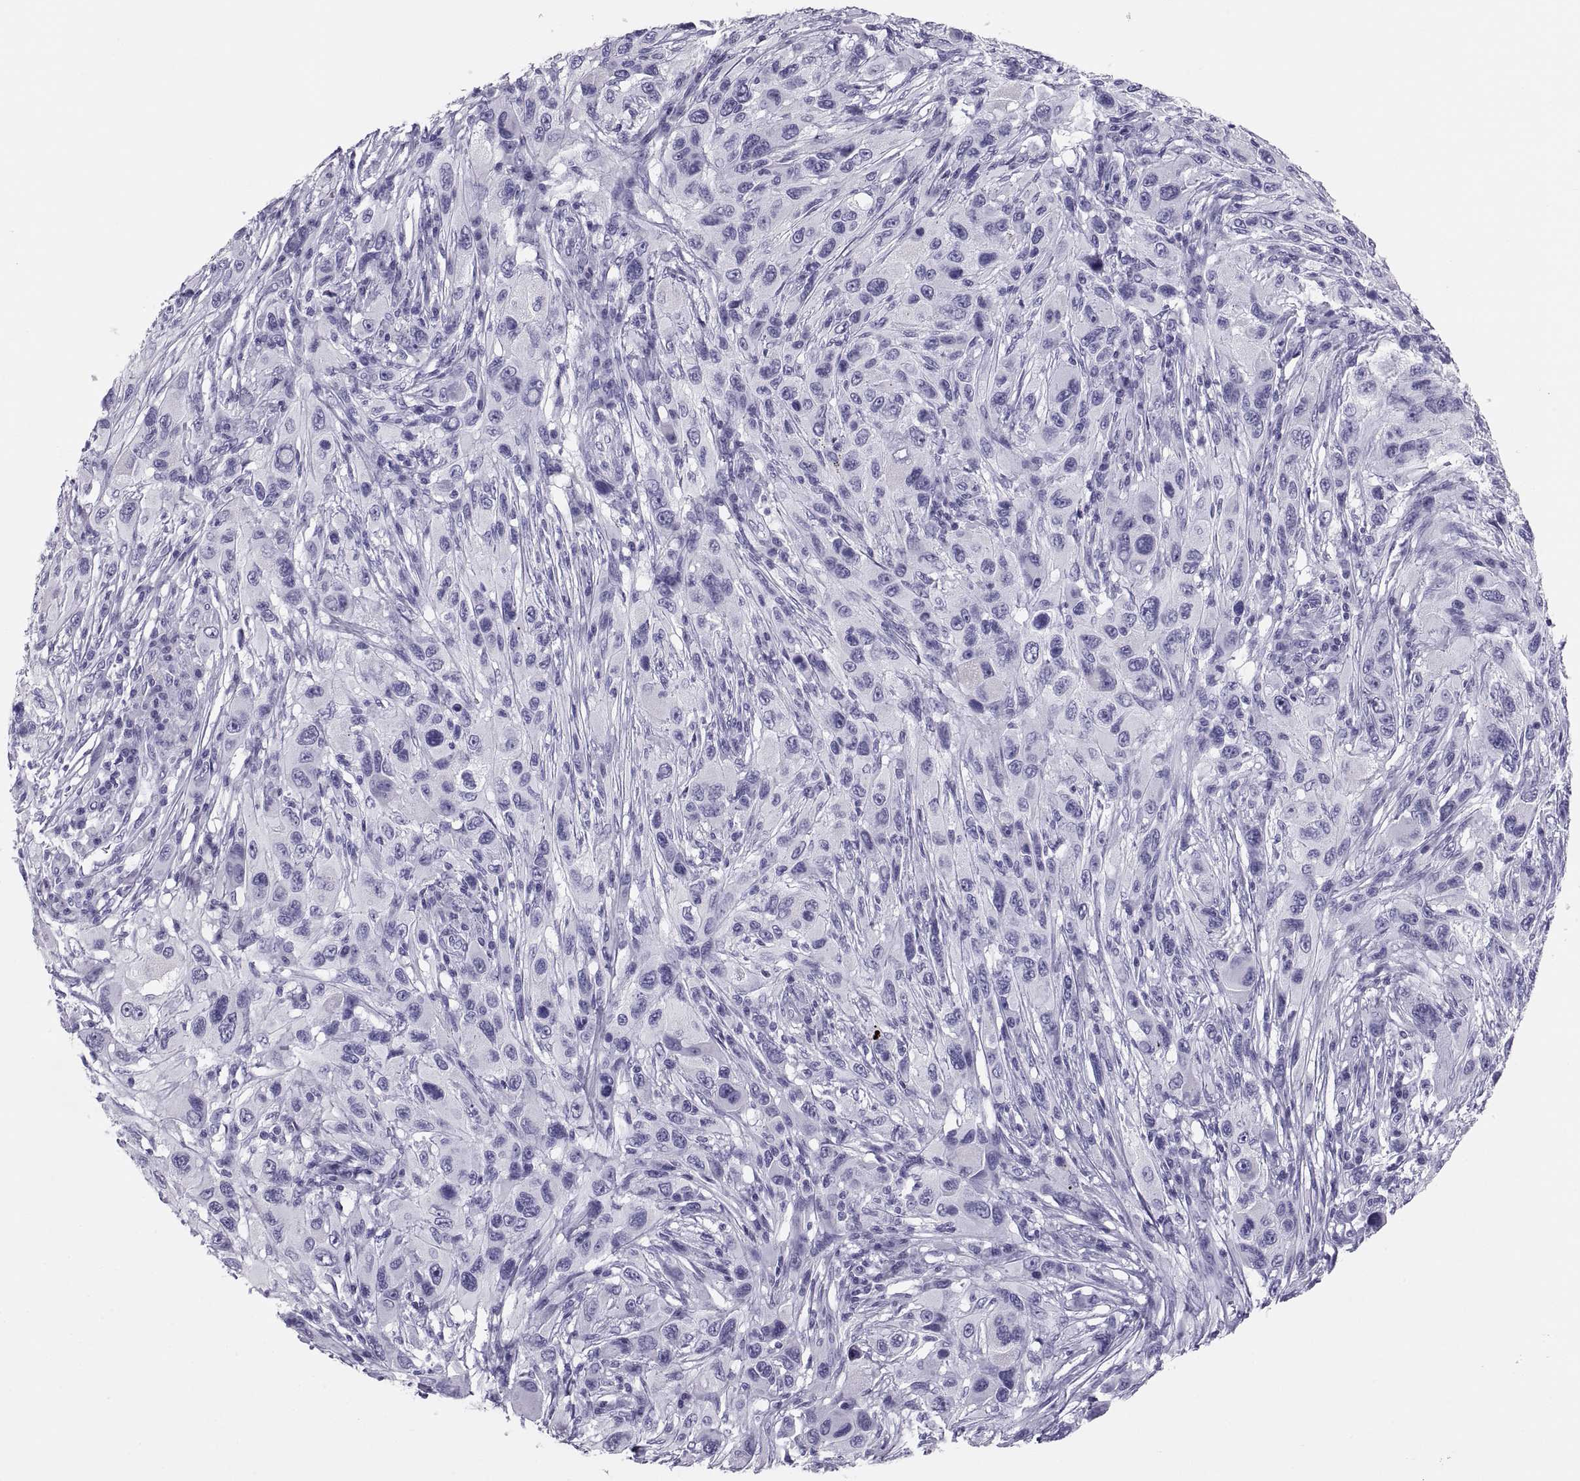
{"staining": {"intensity": "negative", "quantity": "none", "location": "none"}, "tissue": "melanoma", "cell_type": "Tumor cells", "image_type": "cancer", "snomed": [{"axis": "morphology", "description": "Malignant melanoma, NOS"}, {"axis": "topography", "description": "Skin"}], "caption": "Protein analysis of malignant melanoma exhibits no significant positivity in tumor cells.", "gene": "PAX2", "patient": {"sex": "male", "age": 53}}